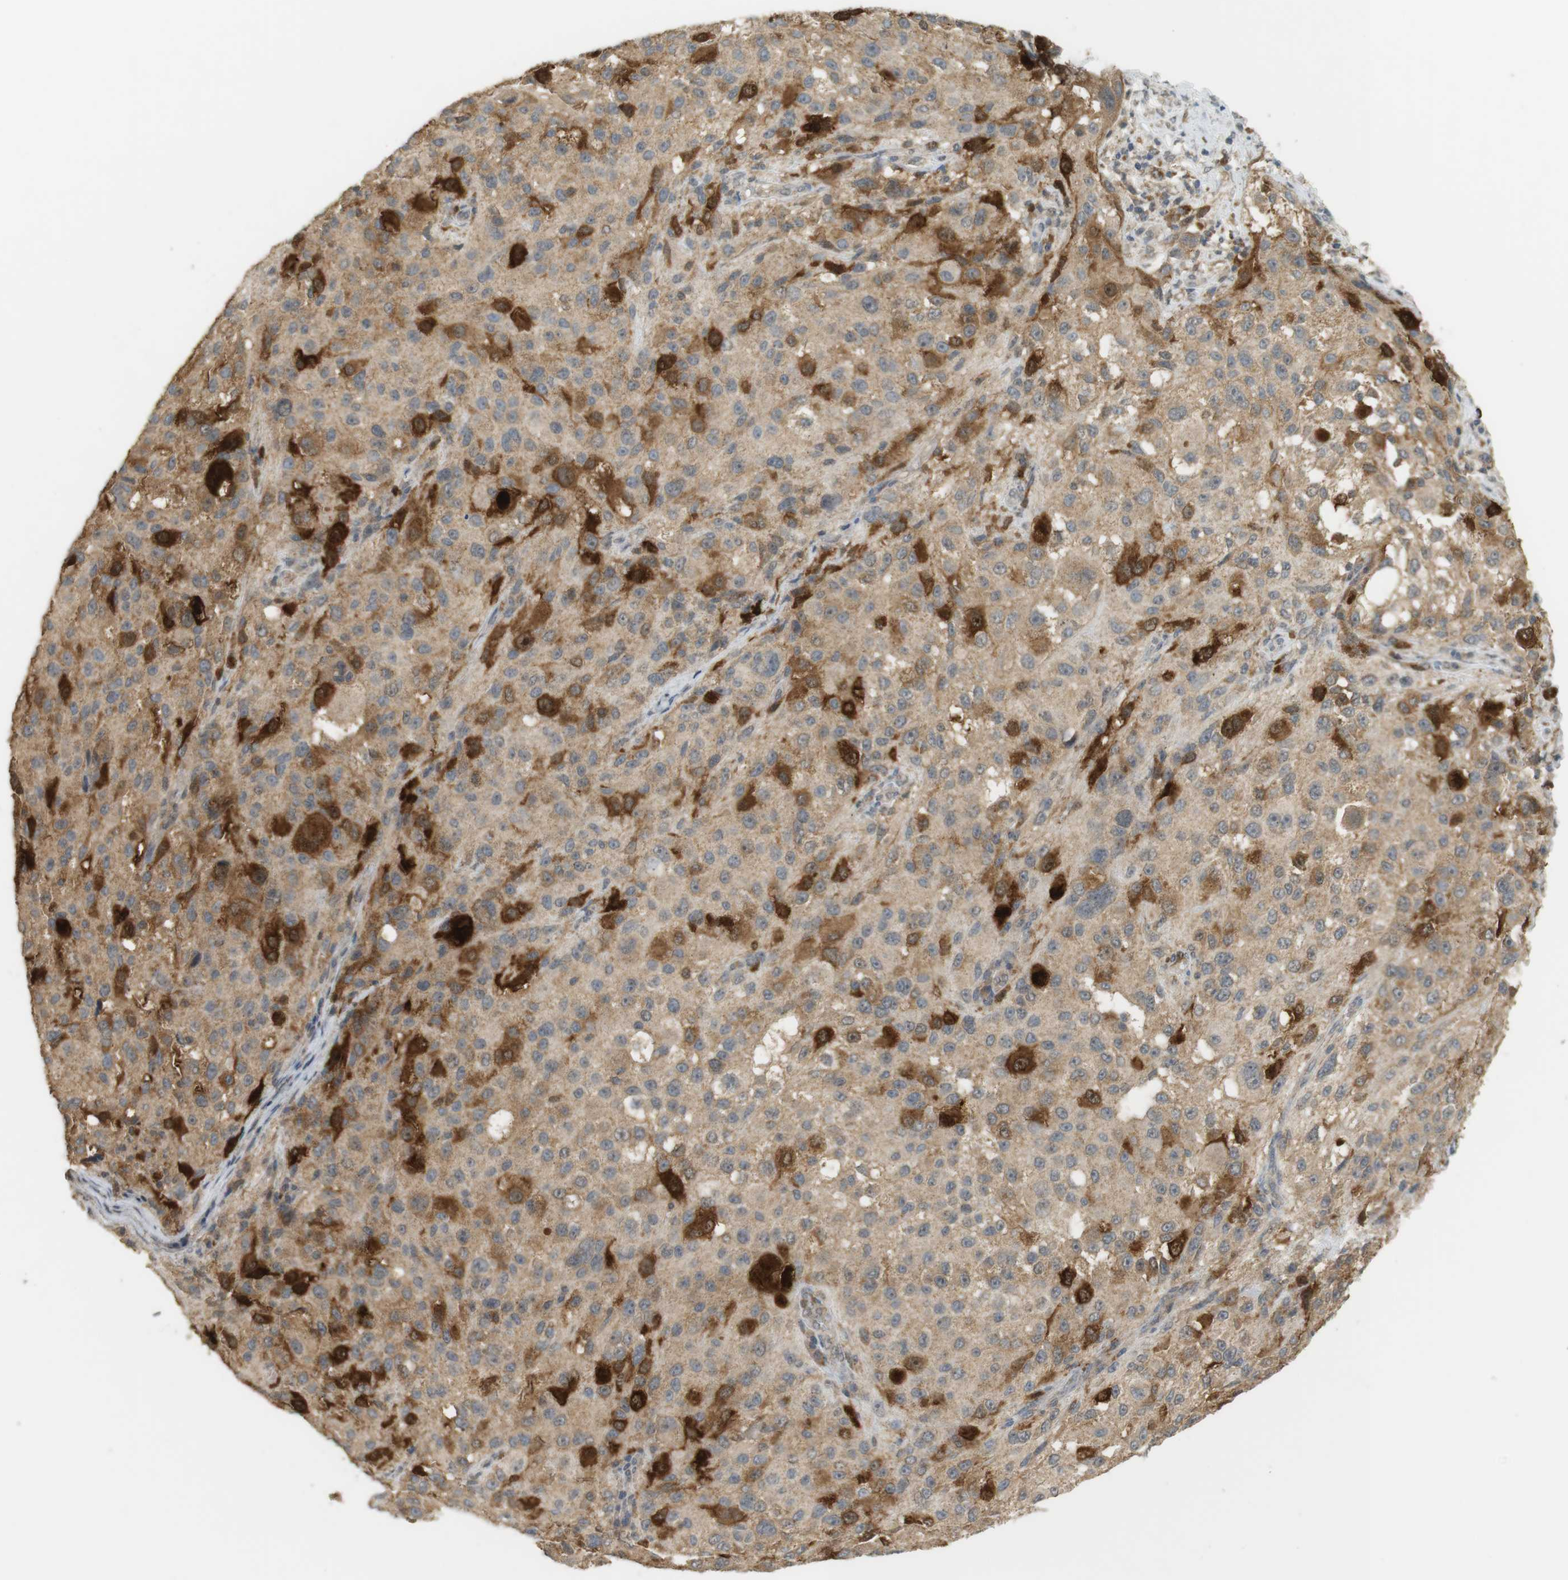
{"staining": {"intensity": "strong", "quantity": "<25%", "location": "cytoplasmic/membranous"}, "tissue": "melanoma", "cell_type": "Tumor cells", "image_type": "cancer", "snomed": [{"axis": "morphology", "description": "Necrosis, NOS"}, {"axis": "morphology", "description": "Malignant melanoma, NOS"}, {"axis": "topography", "description": "Skin"}], "caption": "A brown stain labels strong cytoplasmic/membranous expression of a protein in malignant melanoma tumor cells.", "gene": "TTK", "patient": {"sex": "female", "age": 87}}